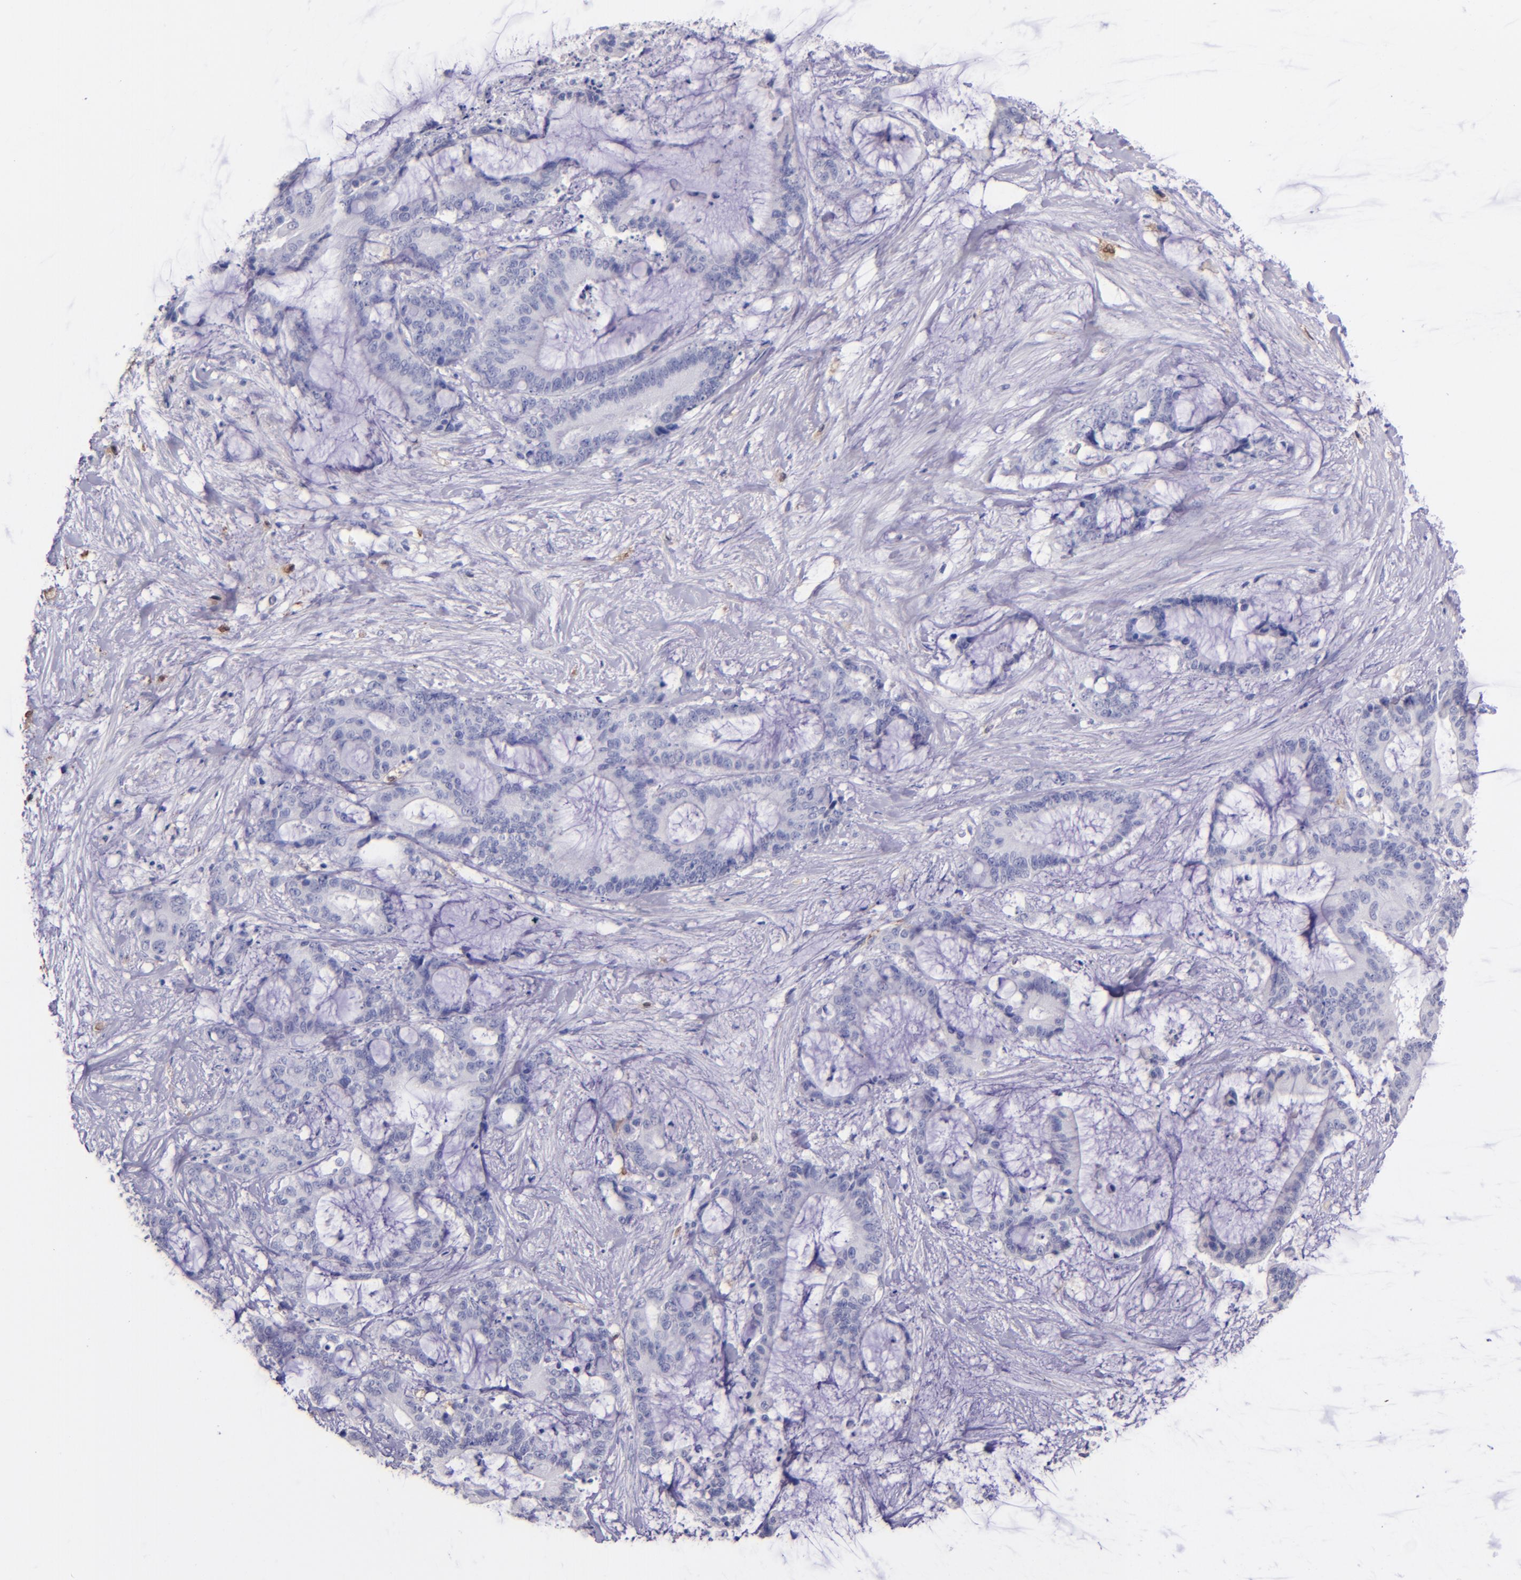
{"staining": {"intensity": "negative", "quantity": "none", "location": "none"}, "tissue": "liver cancer", "cell_type": "Tumor cells", "image_type": "cancer", "snomed": [{"axis": "morphology", "description": "Cholangiocarcinoma"}, {"axis": "topography", "description": "Liver"}], "caption": "Human cholangiocarcinoma (liver) stained for a protein using immunohistochemistry exhibits no positivity in tumor cells.", "gene": "F13A1", "patient": {"sex": "female", "age": 73}}